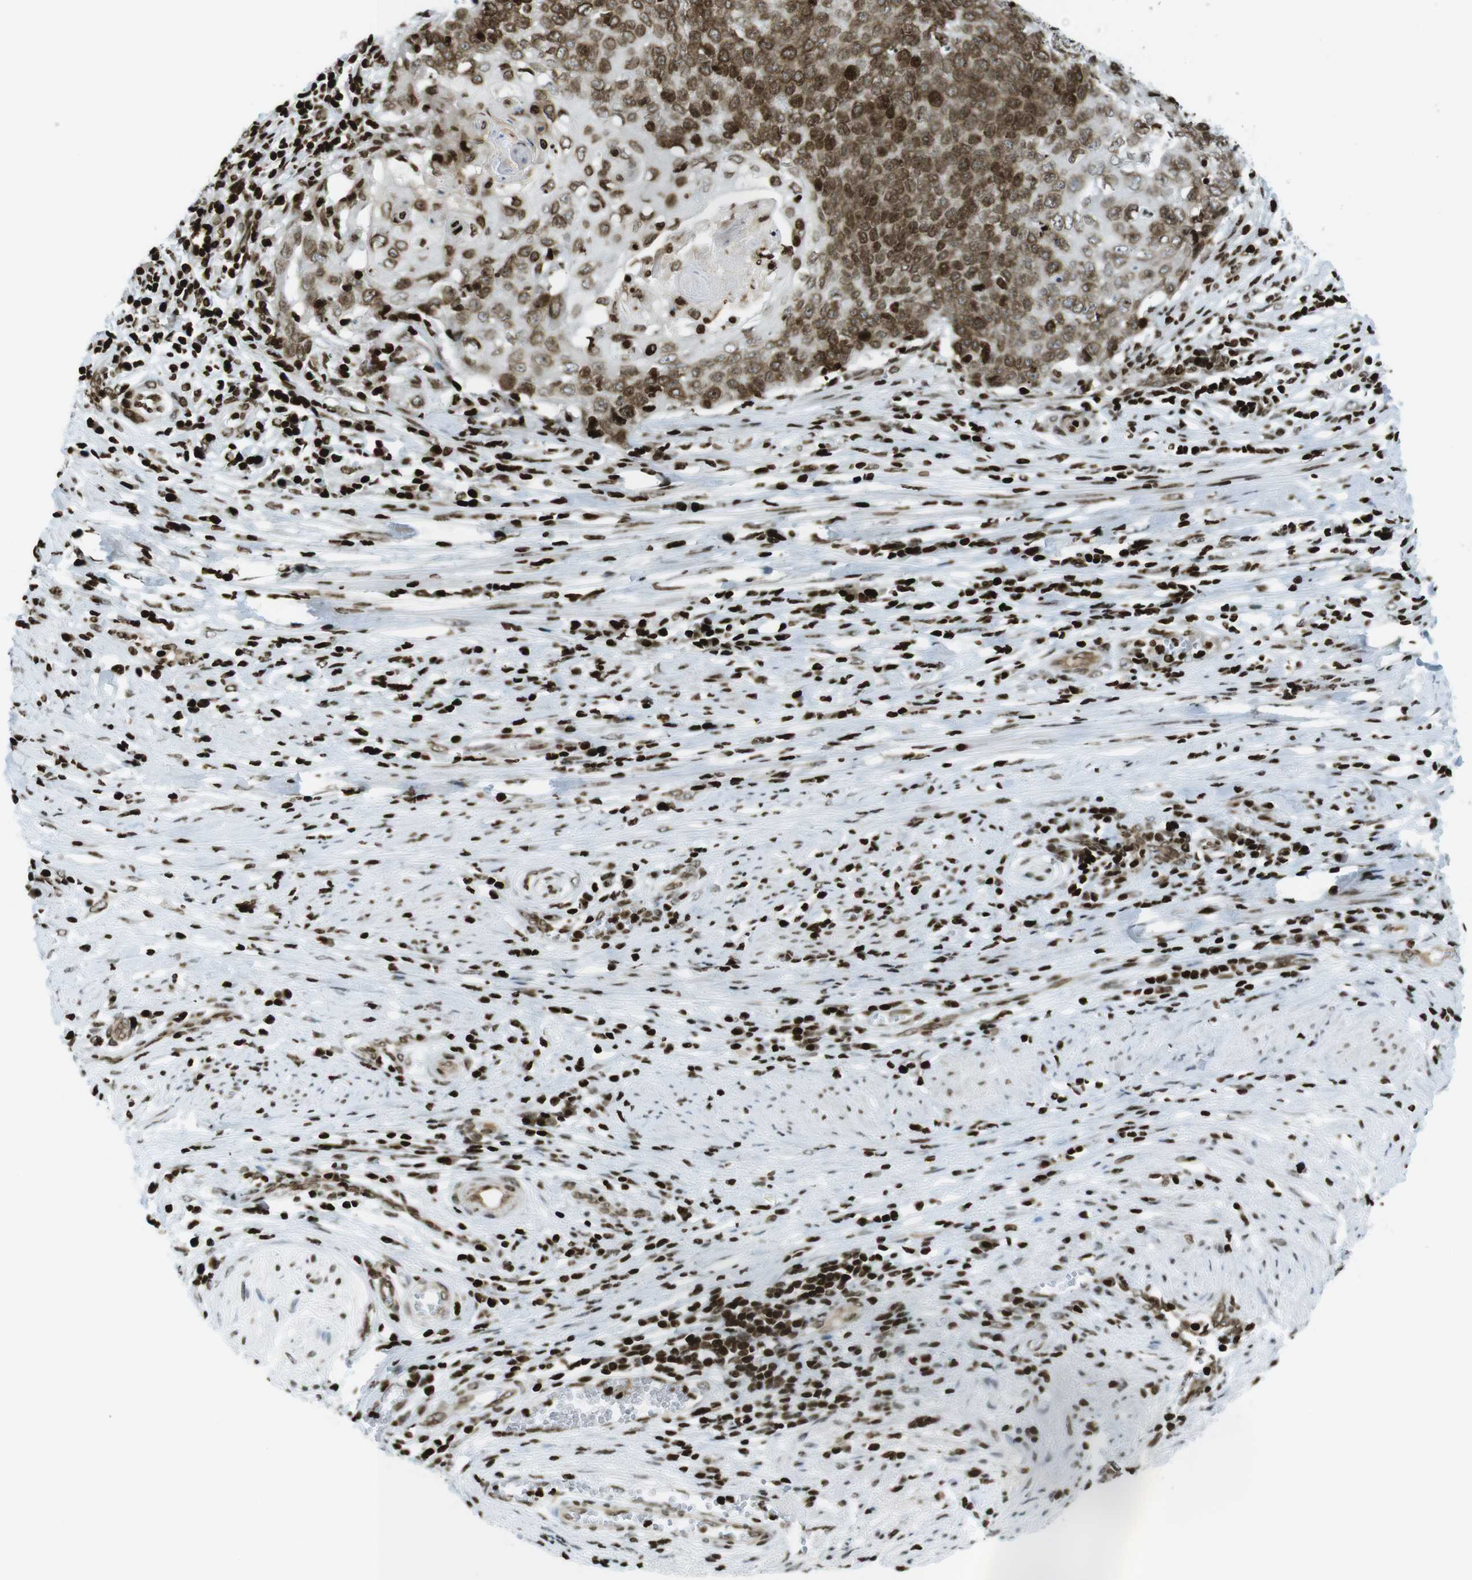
{"staining": {"intensity": "moderate", "quantity": ">75%", "location": "nuclear"}, "tissue": "cervical cancer", "cell_type": "Tumor cells", "image_type": "cancer", "snomed": [{"axis": "morphology", "description": "Squamous cell carcinoma, NOS"}, {"axis": "topography", "description": "Cervix"}], "caption": "A brown stain highlights moderate nuclear positivity of a protein in human cervical squamous cell carcinoma tumor cells.", "gene": "H2AC8", "patient": {"sex": "female", "age": 39}}